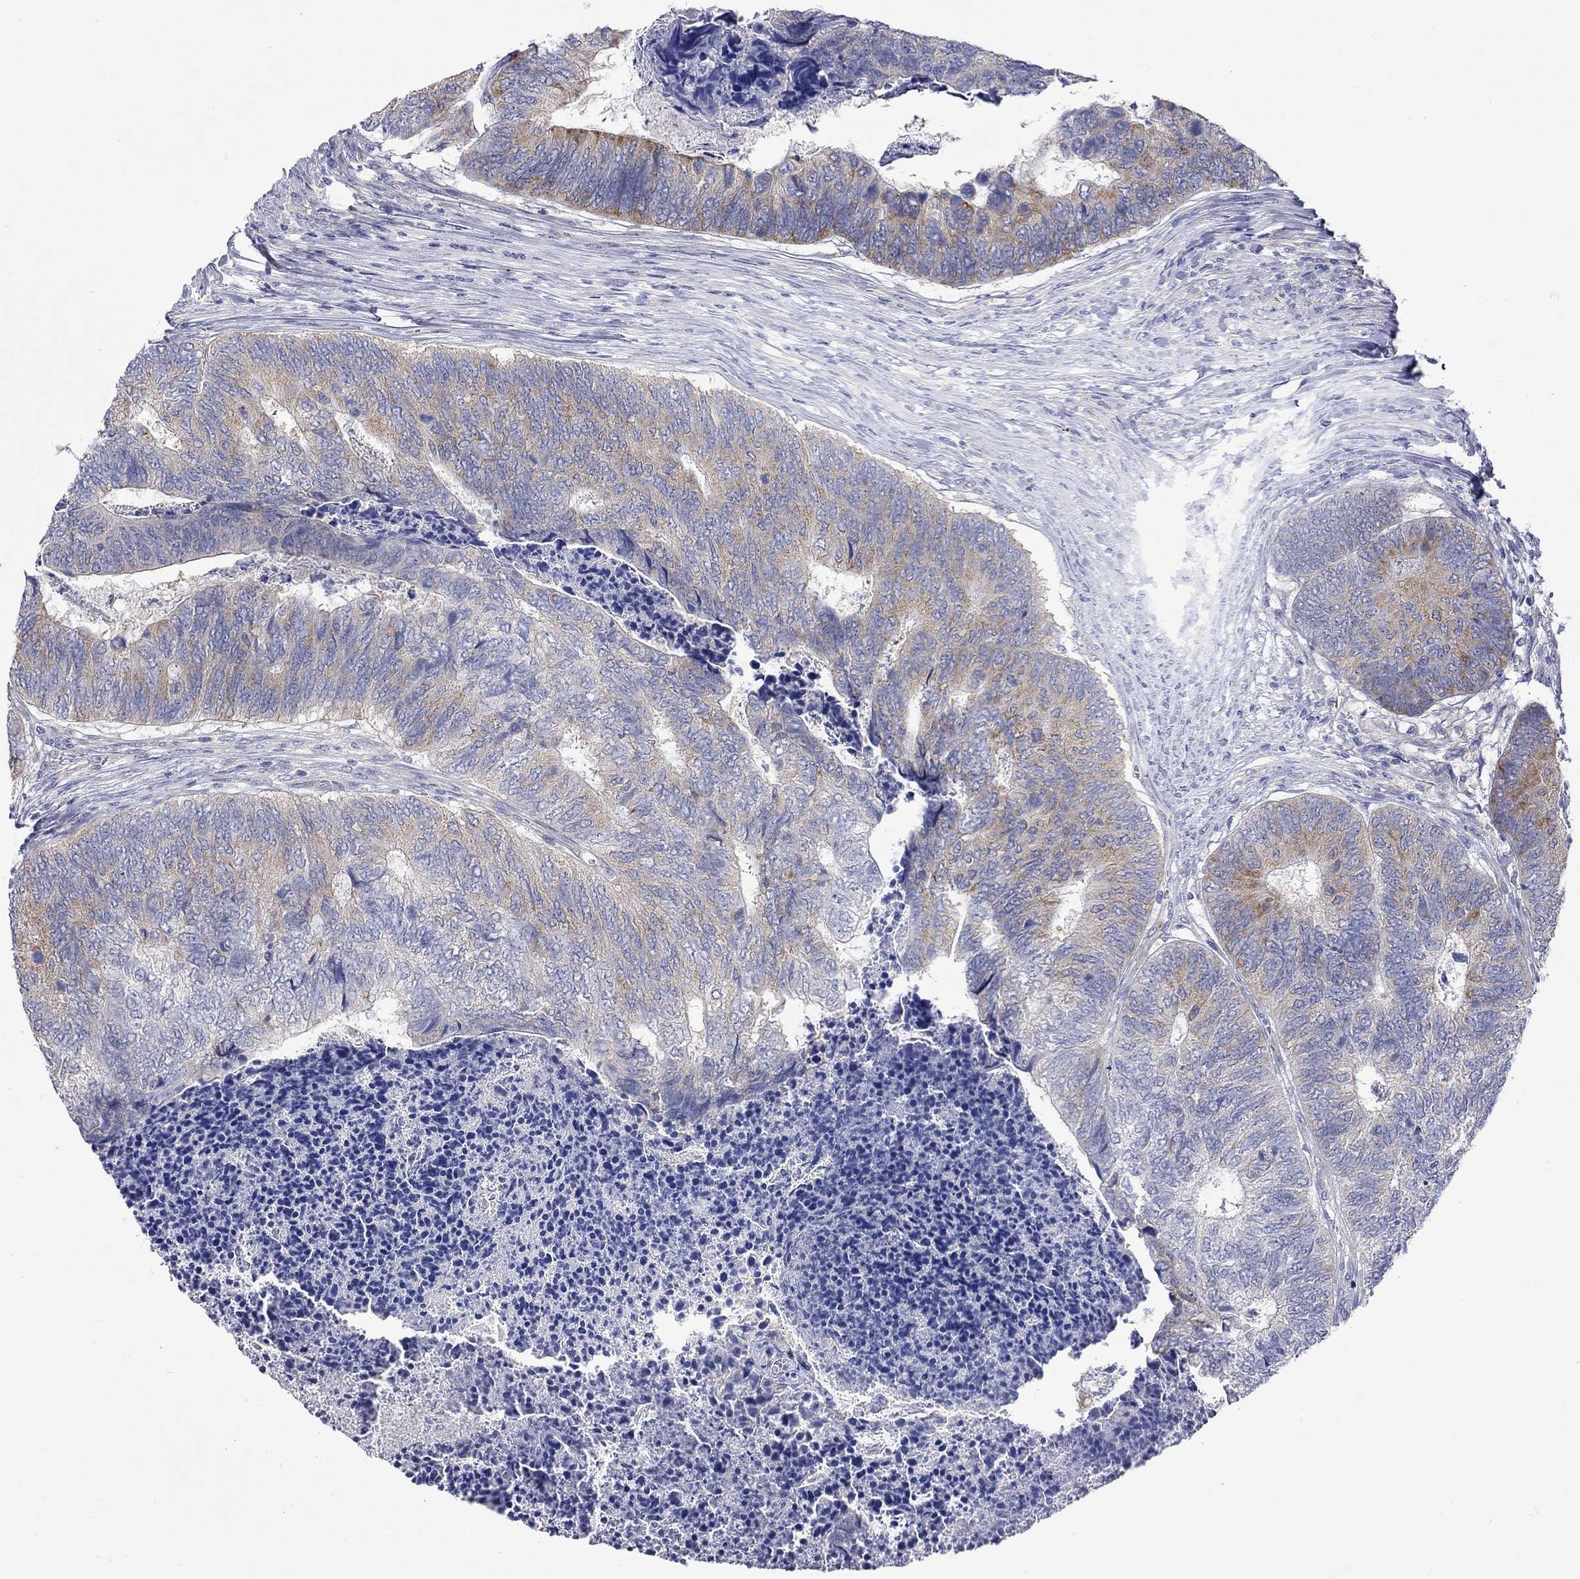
{"staining": {"intensity": "moderate", "quantity": "<25%", "location": "cytoplasmic/membranous"}, "tissue": "colorectal cancer", "cell_type": "Tumor cells", "image_type": "cancer", "snomed": [{"axis": "morphology", "description": "Adenocarcinoma, NOS"}, {"axis": "topography", "description": "Colon"}], "caption": "Immunohistochemical staining of colorectal adenocarcinoma demonstrates low levels of moderate cytoplasmic/membranous staining in approximately <25% of tumor cells.", "gene": "CERS1", "patient": {"sex": "female", "age": 67}}